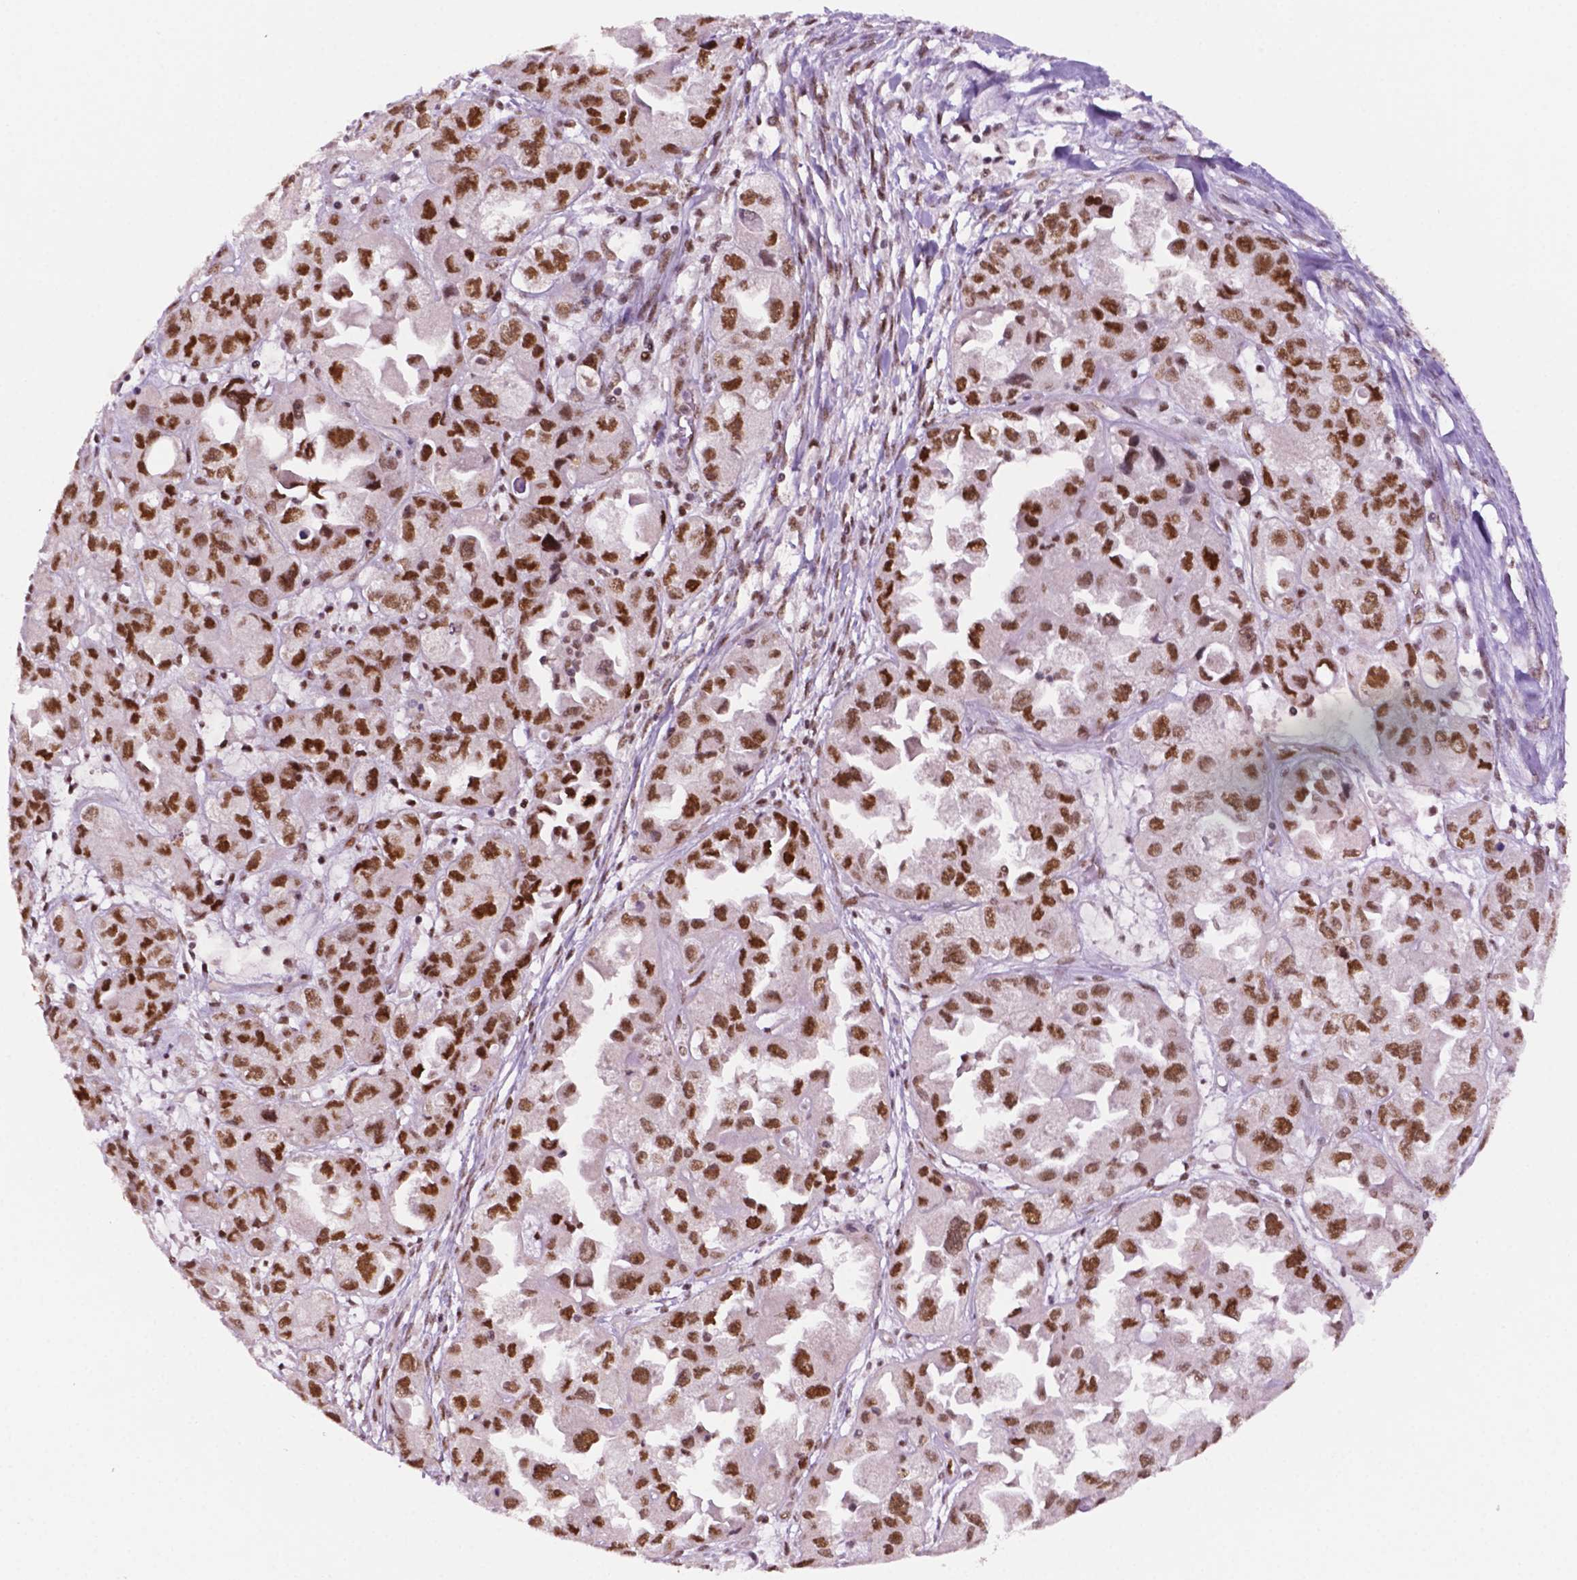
{"staining": {"intensity": "moderate", "quantity": "25%-75%", "location": "nuclear"}, "tissue": "ovarian cancer", "cell_type": "Tumor cells", "image_type": "cancer", "snomed": [{"axis": "morphology", "description": "Cystadenocarcinoma, serous, NOS"}, {"axis": "topography", "description": "Ovary"}], "caption": "Immunohistochemistry (DAB (3,3'-diaminobenzidine)) staining of human ovarian cancer exhibits moderate nuclear protein staining in approximately 25%-75% of tumor cells. The staining was performed using DAB (3,3'-diaminobenzidine), with brown indicating positive protein expression. Nuclei are stained blue with hematoxylin.", "gene": "MLH1", "patient": {"sex": "female", "age": 84}}